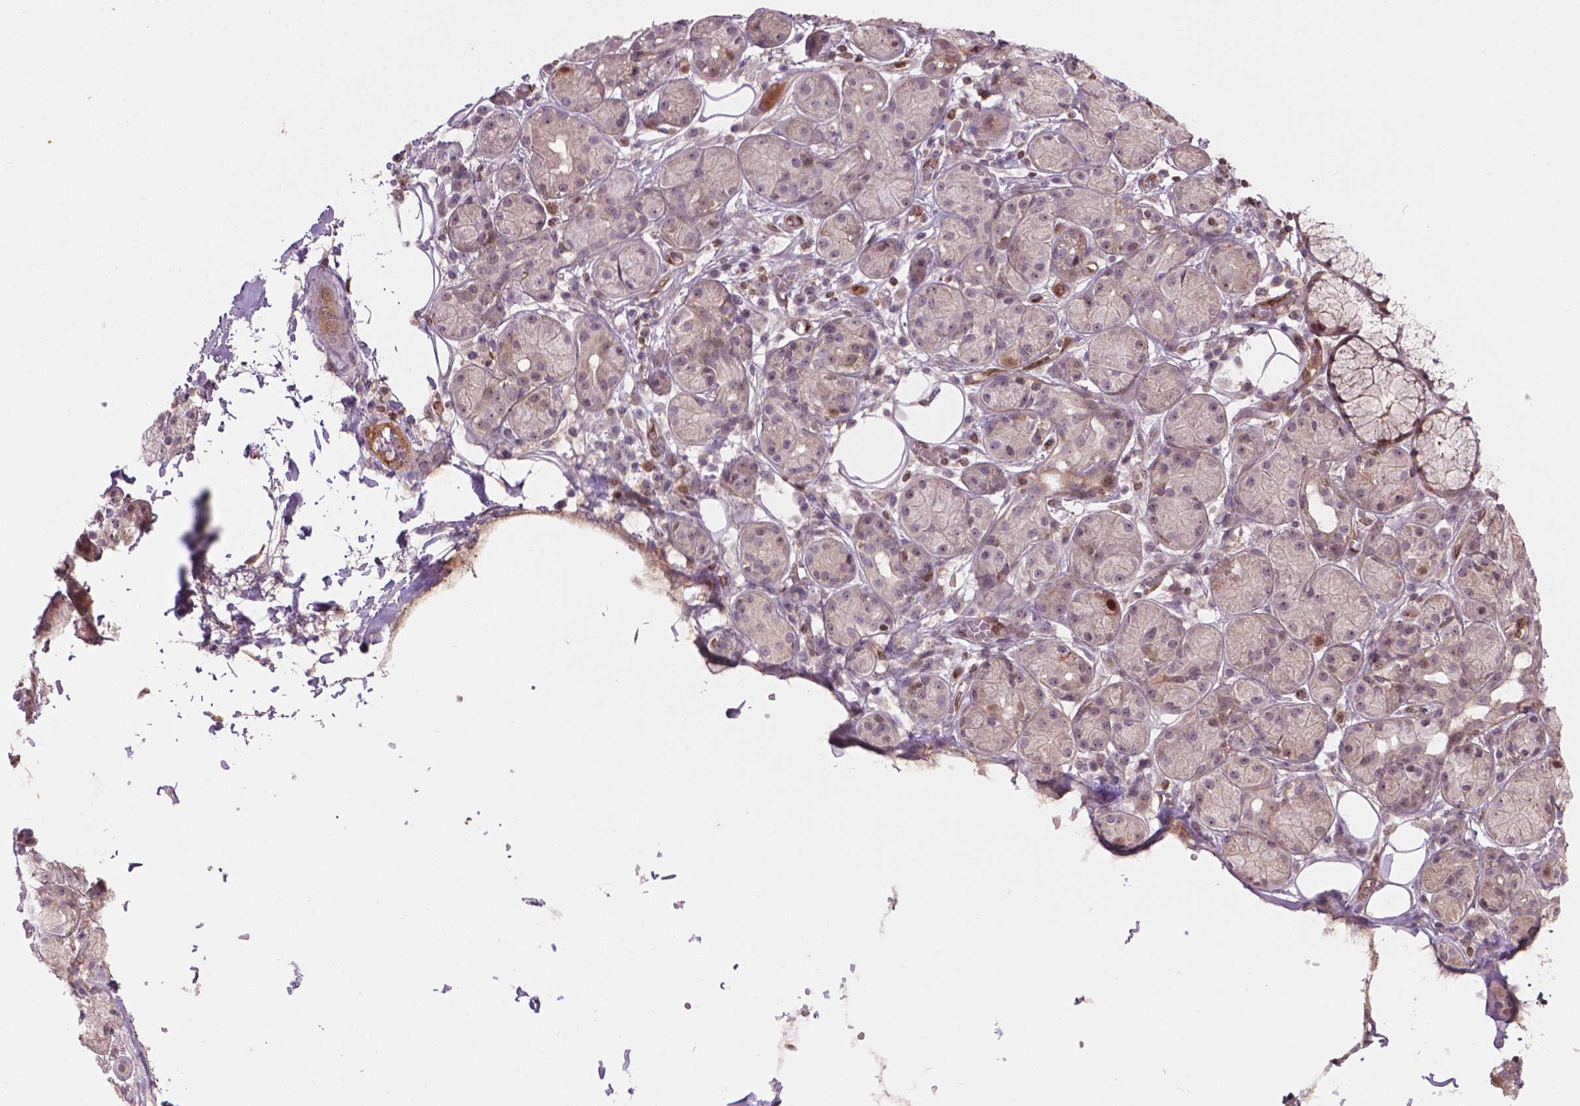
{"staining": {"intensity": "weak", "quantity": "<25%", "location": "nuclear"}, "tissue": "salivary gland", "cell_type": "Glandular cells", "image_type": "normal", "snomed": [{"axis": "morphology", "description": "Normal tissue, NOS"}, {"axis": "topography", "description": "Salivary gland"}, {"axis": "topography", "description": "Peripheral nerve tissue"}], "caption": "Immunohistochemical staining of unremarkable human salivary gland shows no significant staining in glandular cells. The staining was performed using DAB (3,3'-diaminobenzidine) to visualize the protein expression in brown, while the nuclei were stained in blue with hematoxylin (Magnification: 20x).", "gene": "SMC2", "patient": {"sex": "male", "age": 71}}